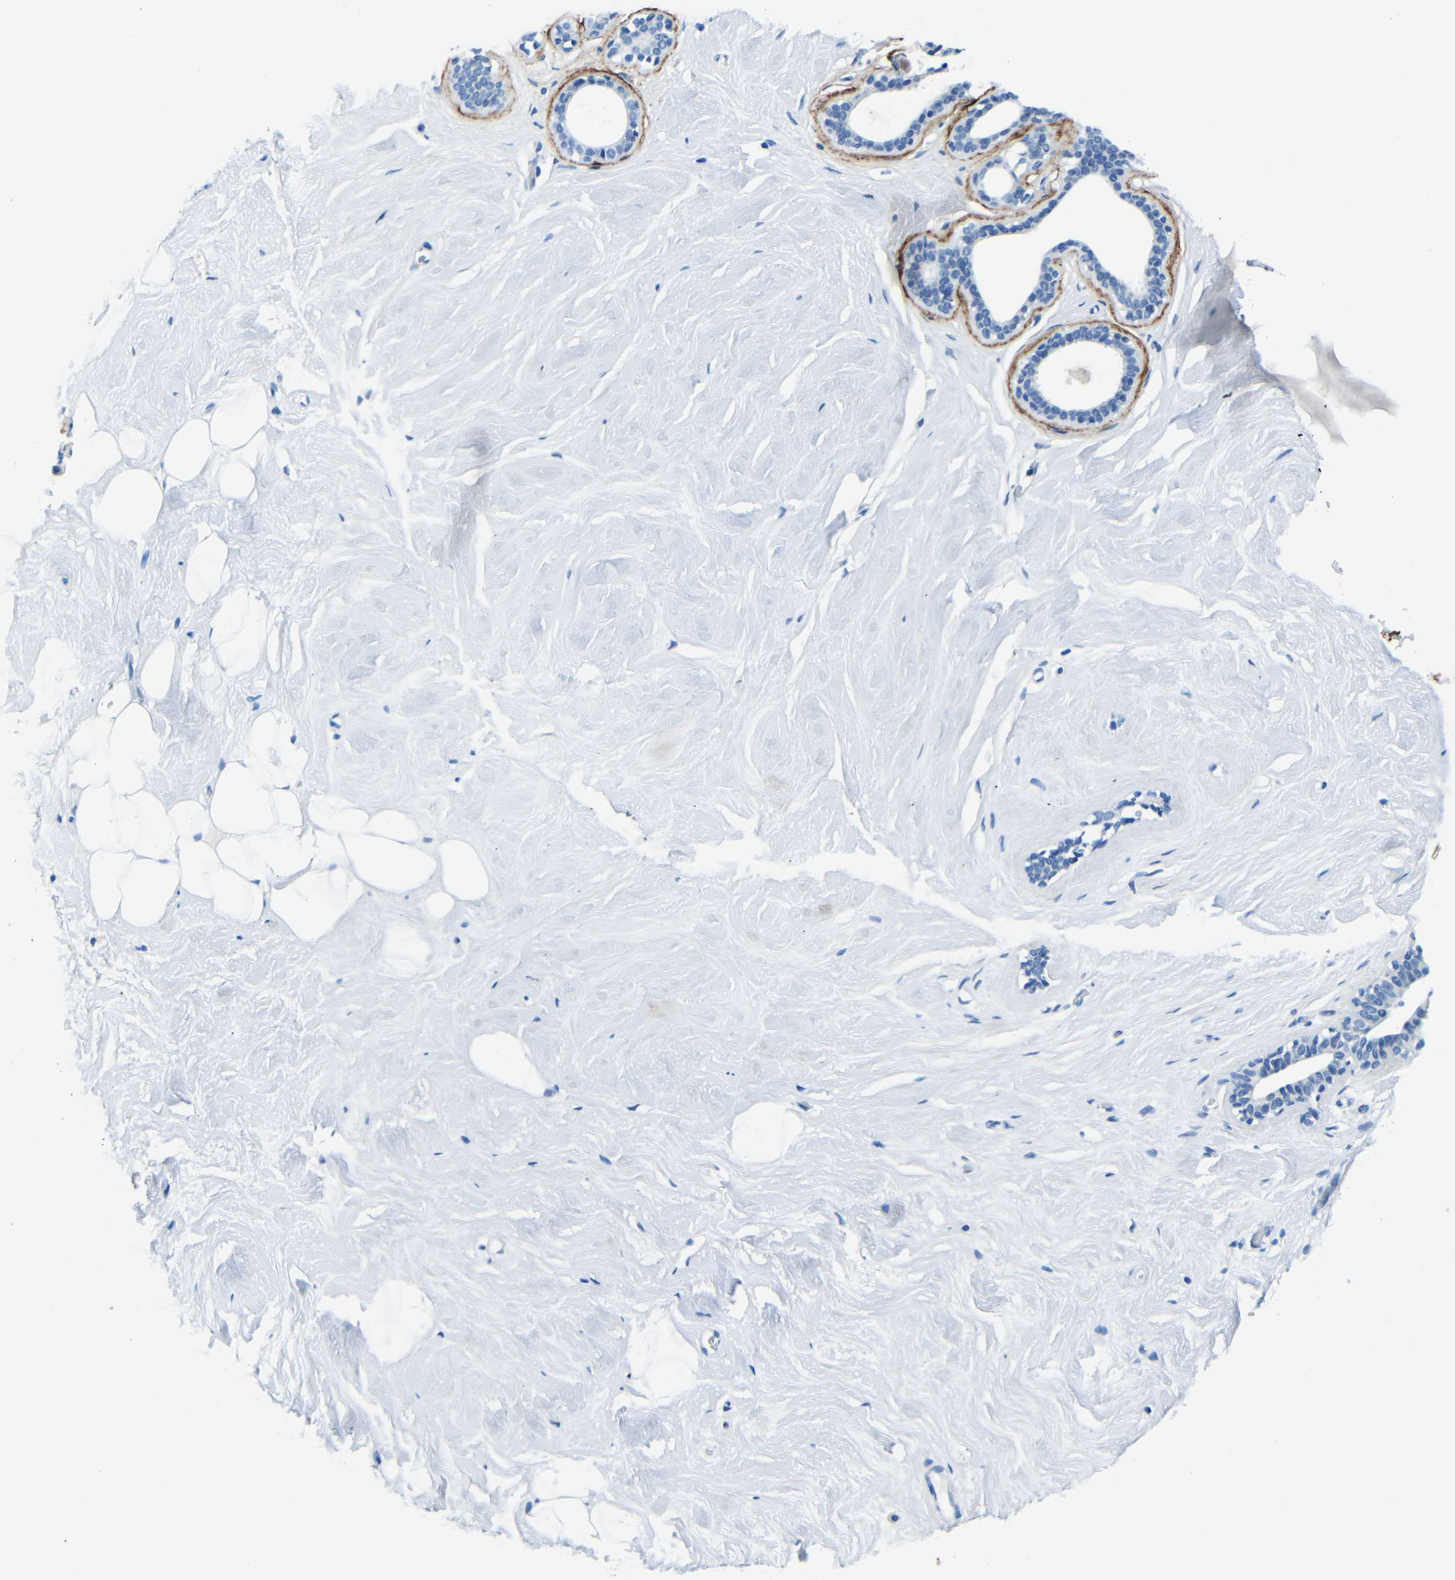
{"staining": {"intensity": "negative", "quantity": "none", "location": "none"}, "tissue": "breast", "cell_type": "Adipocytes", "image_type": "normal", "snomed": [{"axis": "morphology", "description": "Normal tissue, NOS"}, {"axis": "topography", "description": "Breast"}], "caption": "Human breast stained for a protein using immunohistochemistry demonstrates no positivity in adipocytes.", "gene": "FBN2", "patient": {"sex": "female", "age": 75}}